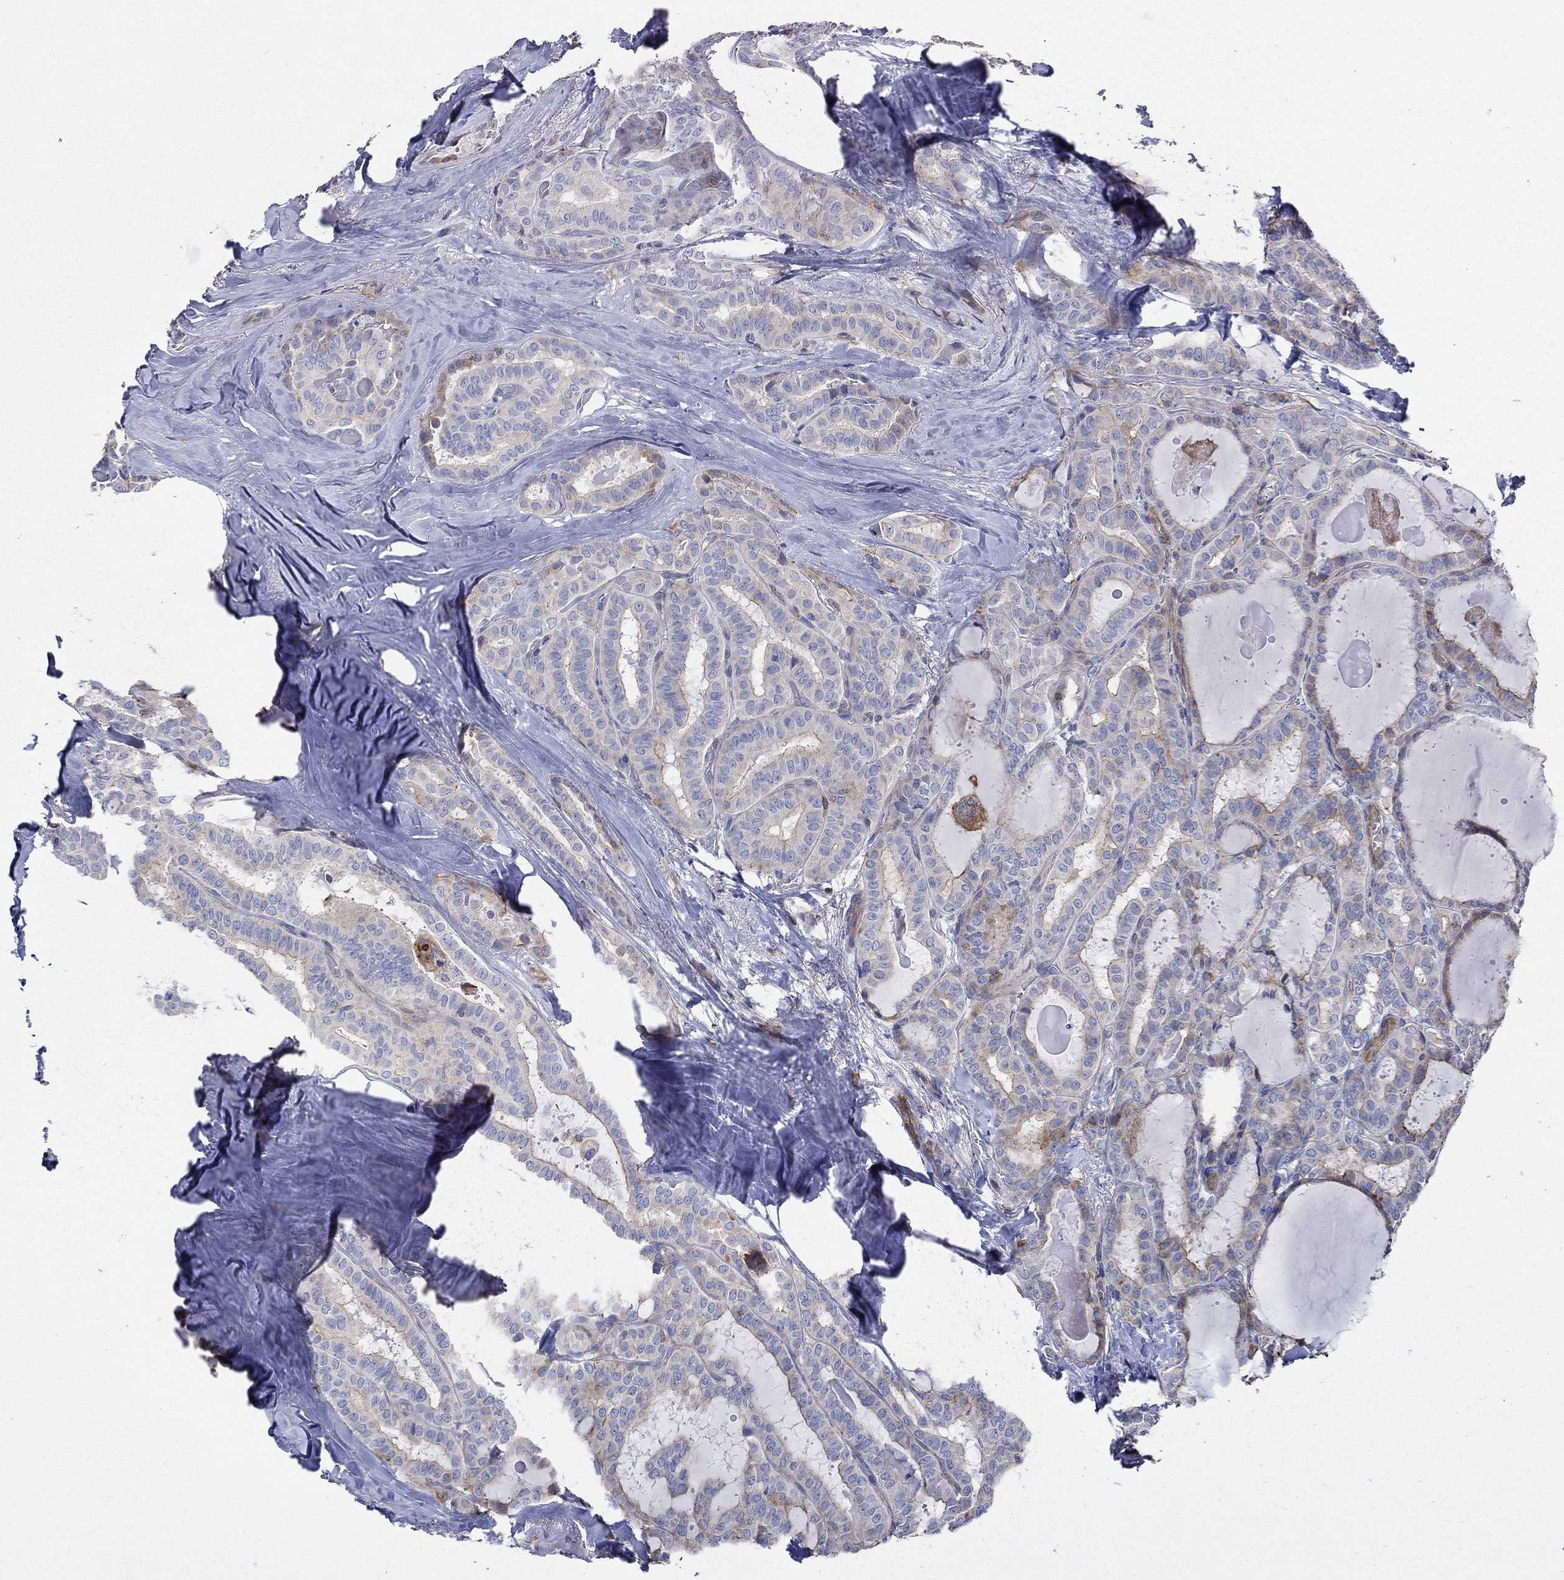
{"staining": {"intensity": "strong", "quantity": "<25%", "location": "cytoplasmic/membranous"}, "tissue": "thyroid cancer", "cell_type": "Tumor cells", "image_type": "cancer", "snomed": [{"axis": "morphology", "description": "Papillary adenocarcinoma, NOS"}, {"axis": "topography", "description": "Thyroid gland"}], "caption": "Tumor cells demonstrate medium levels of strong cytoplasmic/membranous staining in about <25% of cells in human thyroid cancer.", "gene": "NPHP1", "patient": {"sex": "female", "age": 39}}